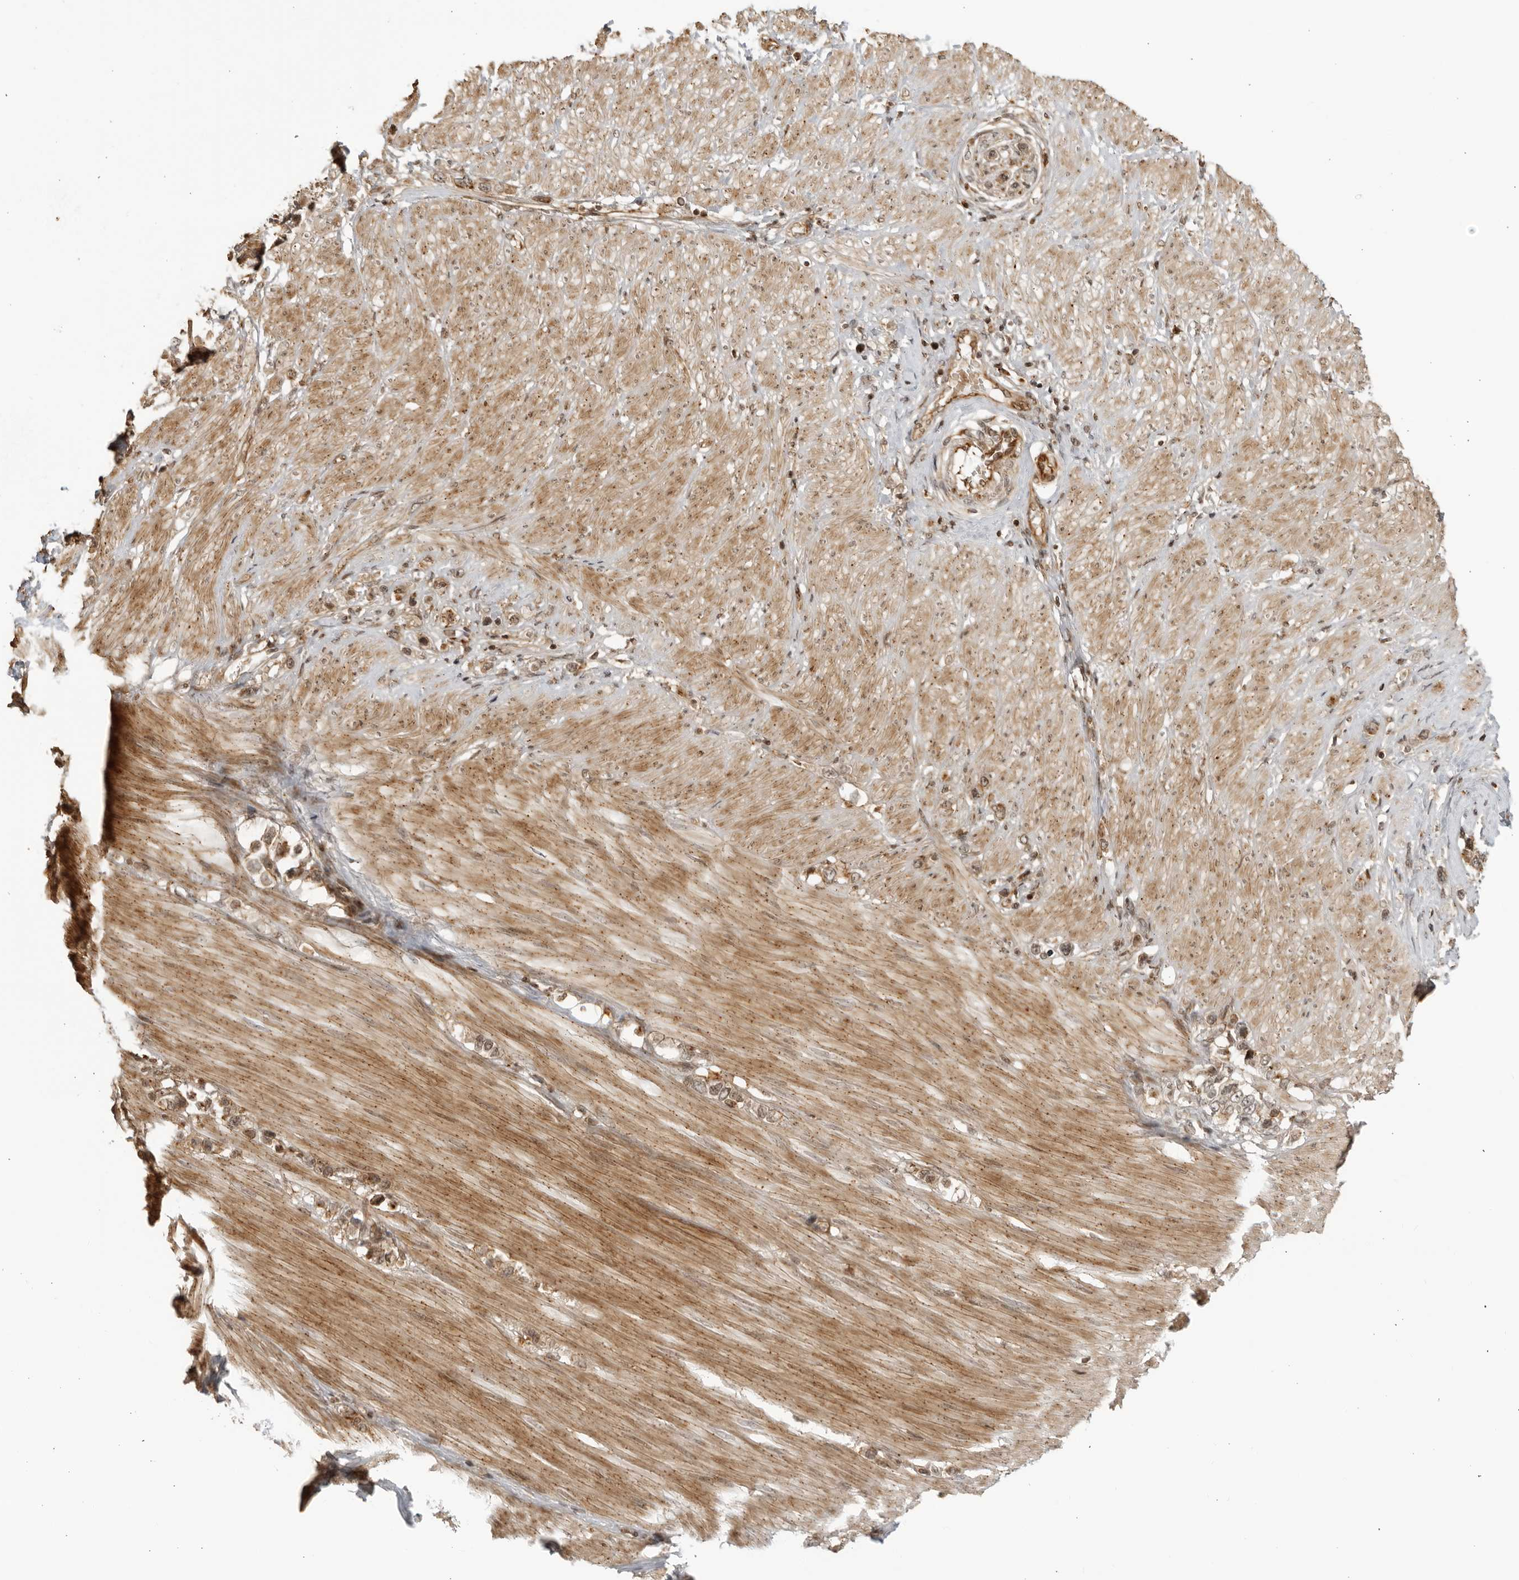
{"staining": {"intensity": "moderate", "quantity": "25%-75%", "location": "cytoplasmic/membranous,nuclear"}, "tissue": "stomach cancer", "cell_type": "Tumor cells", "image_type": "cancer", "snomed": [{"axis": "morphology", "description": "Adenocarcinoma, NOS"}, {"axis": "topography", "description": "Stomach"}], "caption": "Human adenocarcinoma (stomach) stained with a brown dye exhibits moderate cytoplasmic/membranous and nuclear positive expression in approximately 25%-75% of tumor cells.", "gene": "TCF21", "patient": {"sex": "female", "age": 65}}